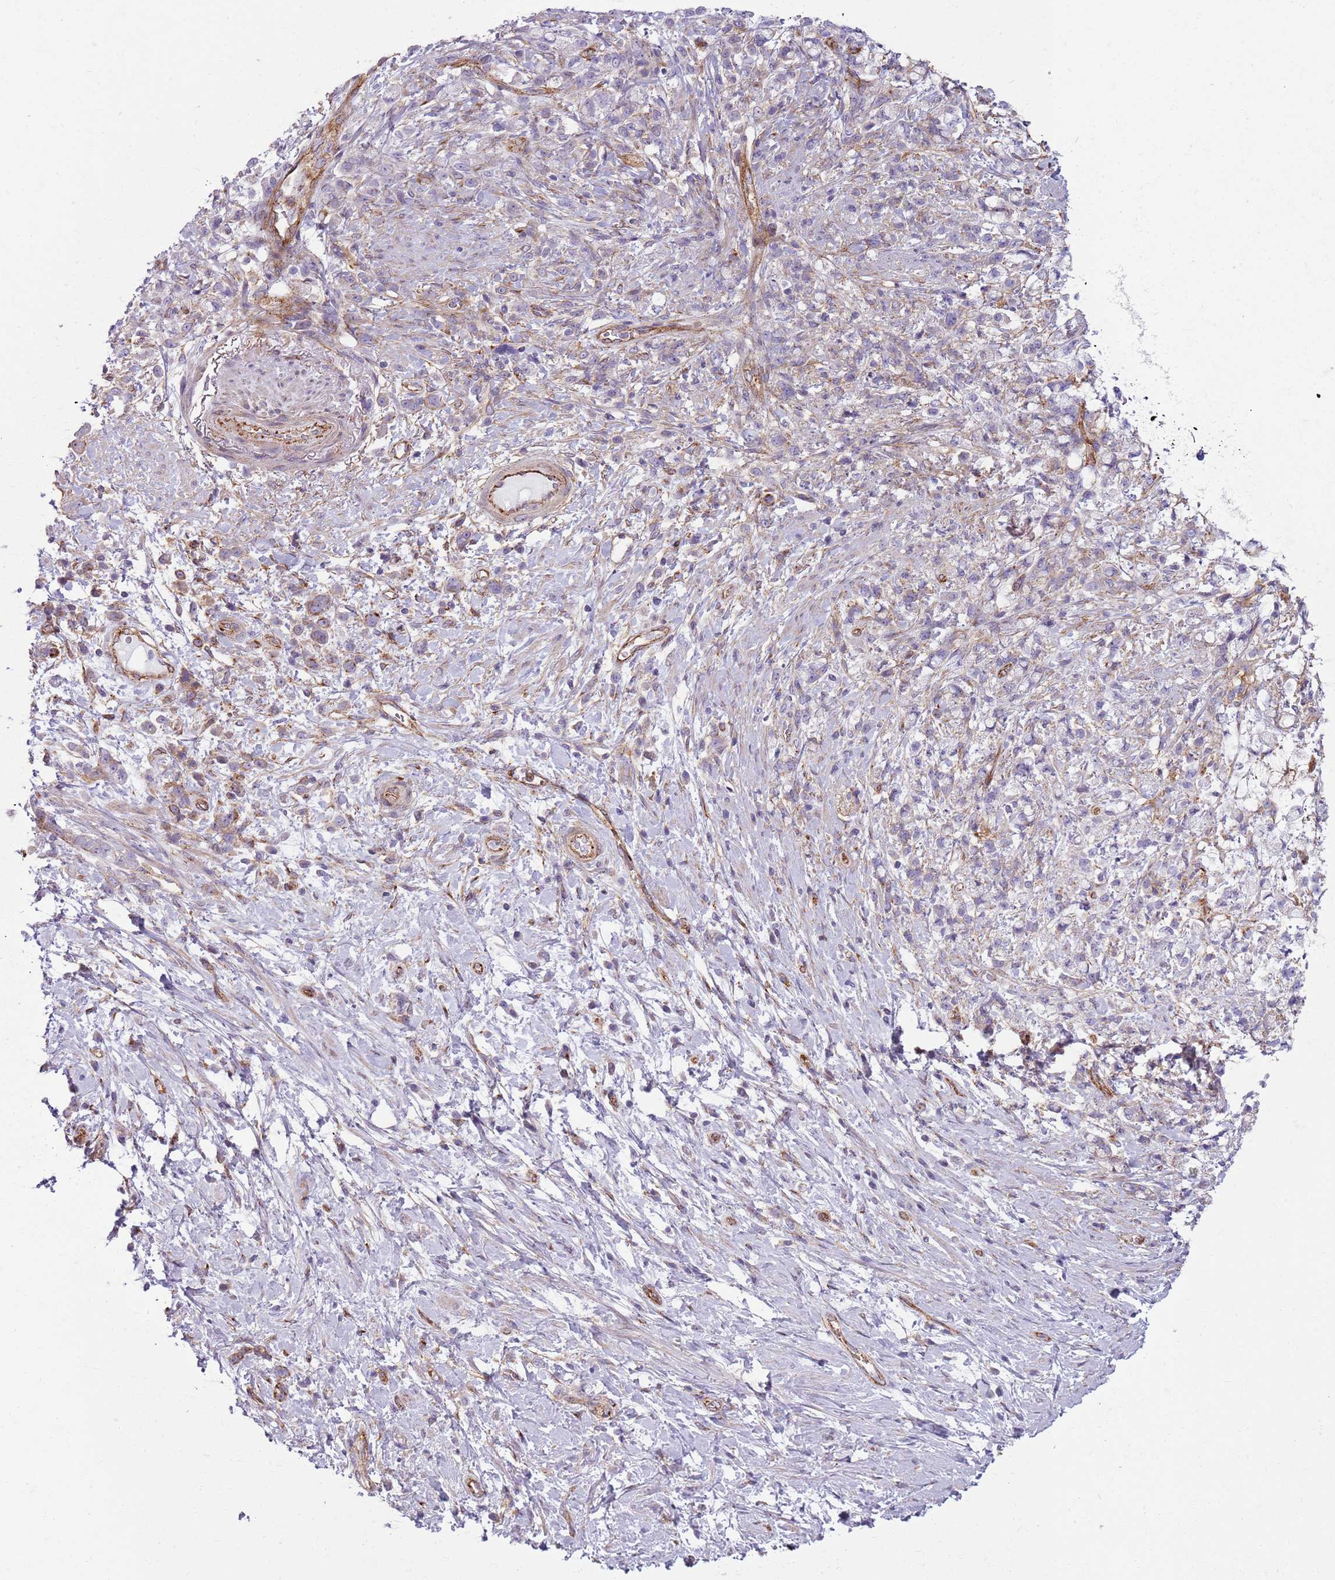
{"staining": {"intensity": "negative", "quantity": "none", "location": "none"}, "tissue": "stomach cancer", "cell_type": "Tumor cells", "image_type": "cancer", "snomed": [{"axis": "morphology", "description": "Adenocarcinoma, NOS"}, {"axis": "topography", "description": "Stomach"}], "caption": "Immunohistochemical staining of human stomach adenocarcinoma displays no significant positivity in tumor cells. (Immunohistochemistry, brightfield microscopy, high magnification).", "gene": "SNX1", "patient": {"sex": "female", "age": 60}}